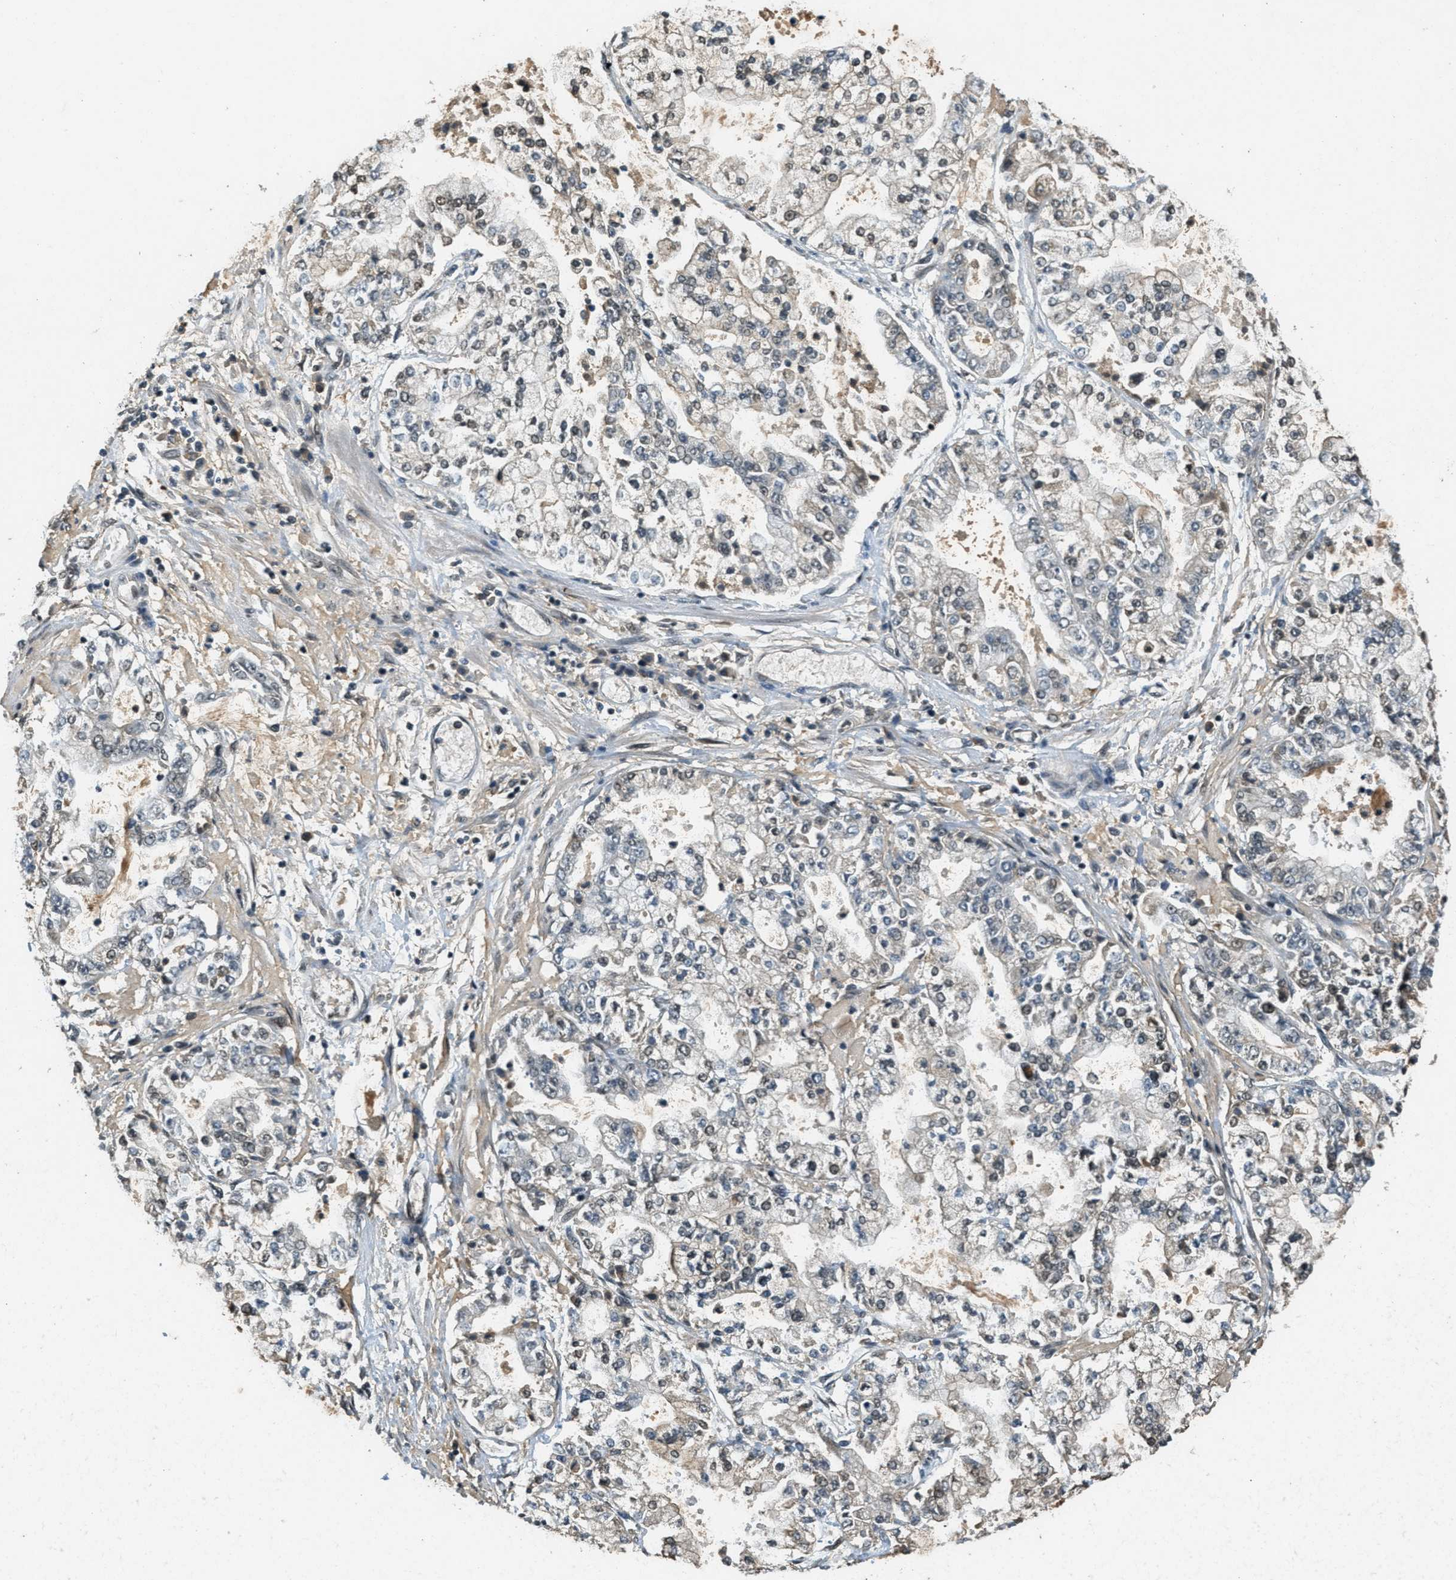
{"staining": {"intensity": "weak", "quantity": "<25%", "location": "nuclear"}, "tissue": "stomach cancer", "cell_type": "Tumor cells", "image_type": "cancer", "snomed": [{"axis": "morphology", "description": "Adenocarcinoma, NOS"}, {"axis": "topography", "description": "Stomach"}], "caption": "Tumor cells show no significant protein expression in adenocarcinoma (stomach).", "gene": "ZNF148", "patient": {"sex": "male", "age": 76}}